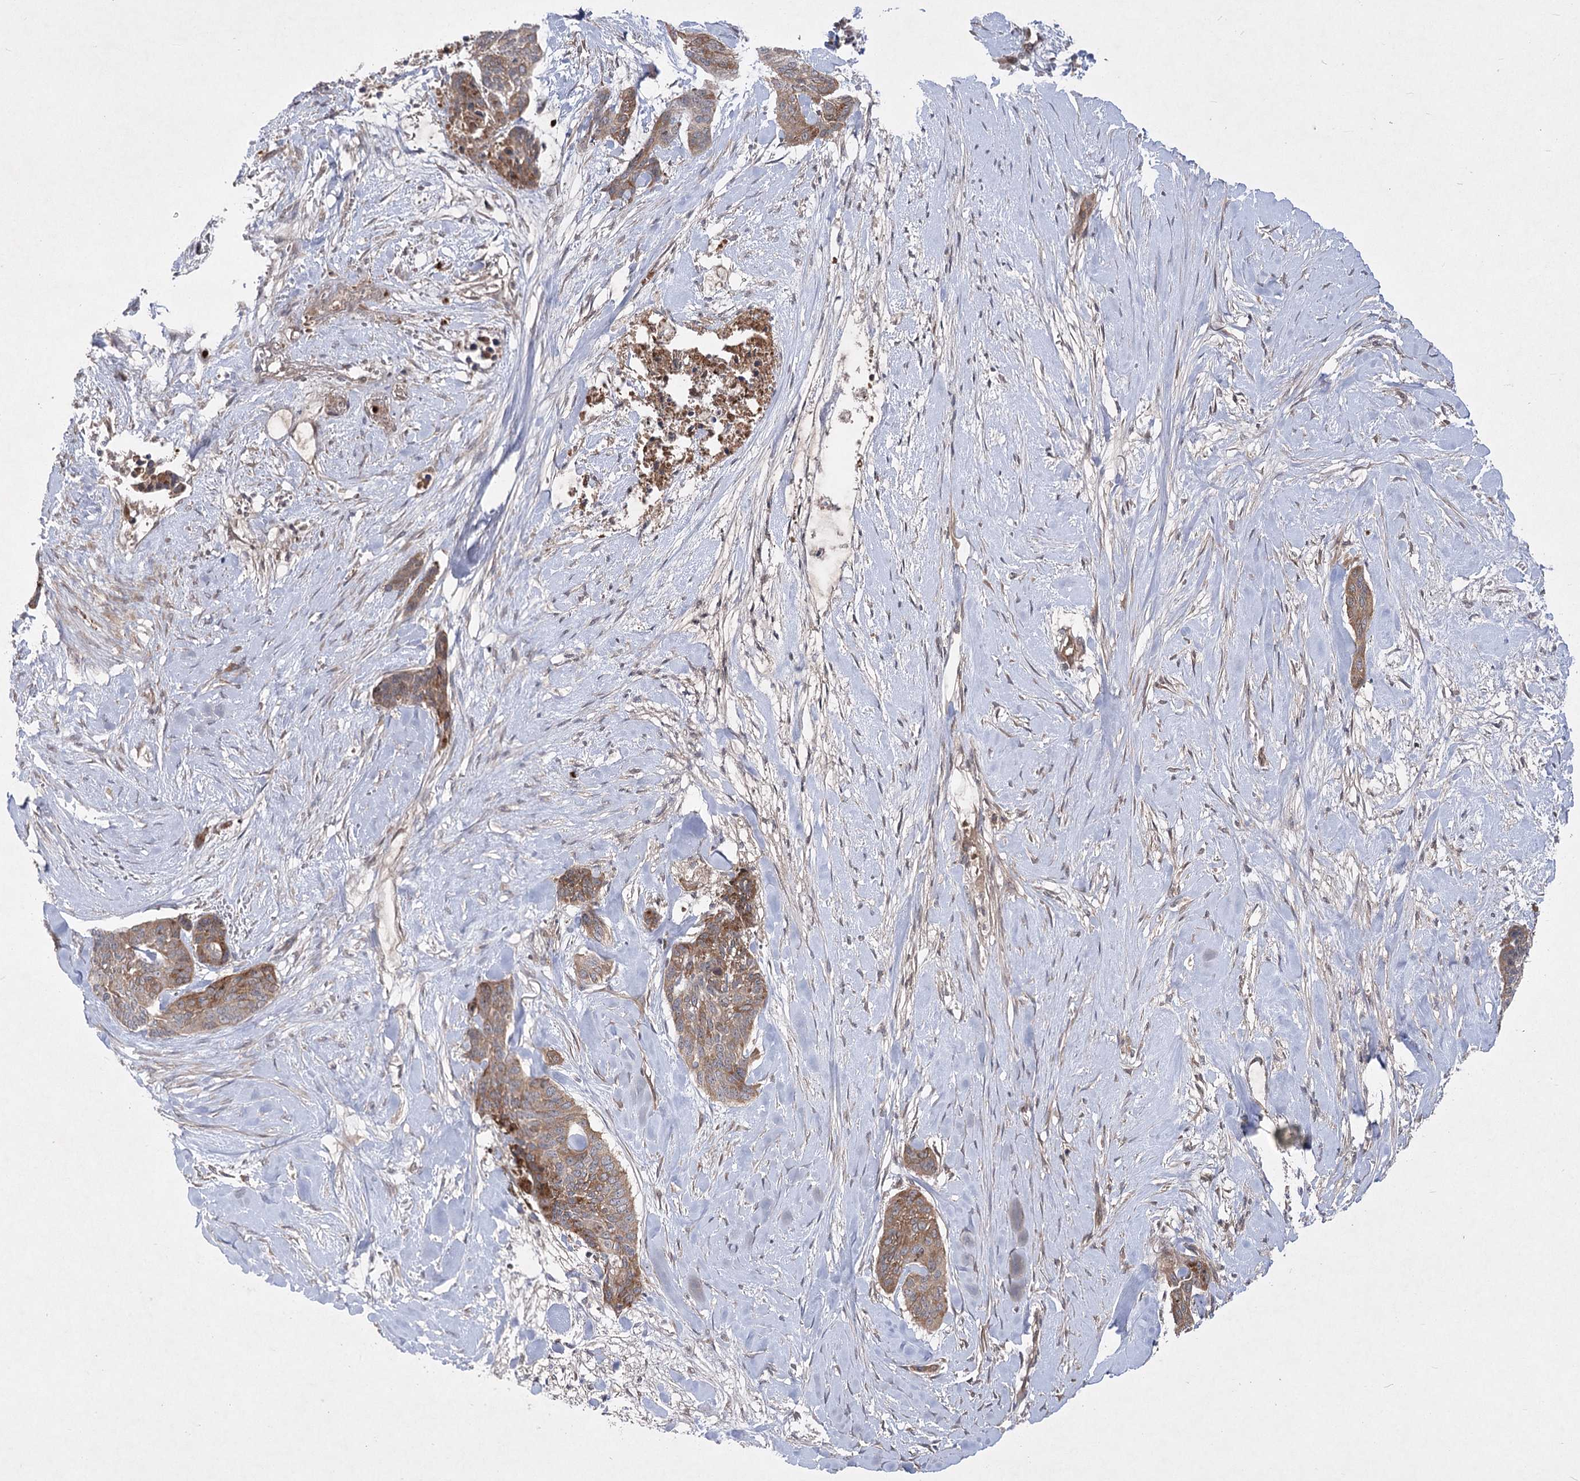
{"staining": {"intensity": "moderate", "quantity": ">75%", "location": "cytoplasmic/membranous"}, "tissue": "skin cancer", "cell_type": "Tumor cells", "image_type": "cancer", "snomed": [{"axis": "morphology", "description": "Basal cell carcinoma"}, {"axis": "topography", "description": "Skin"}], "caption": "Moderate cytoplasmic/membranous protein expression is identified in about >75% of tumor cells in skin cancer. Immunohistochemistry stains the protein in brown and the nuclei are stained blue.", "gene": "PLEKHA5", "patient": {"sex": "female", "age": 64}}